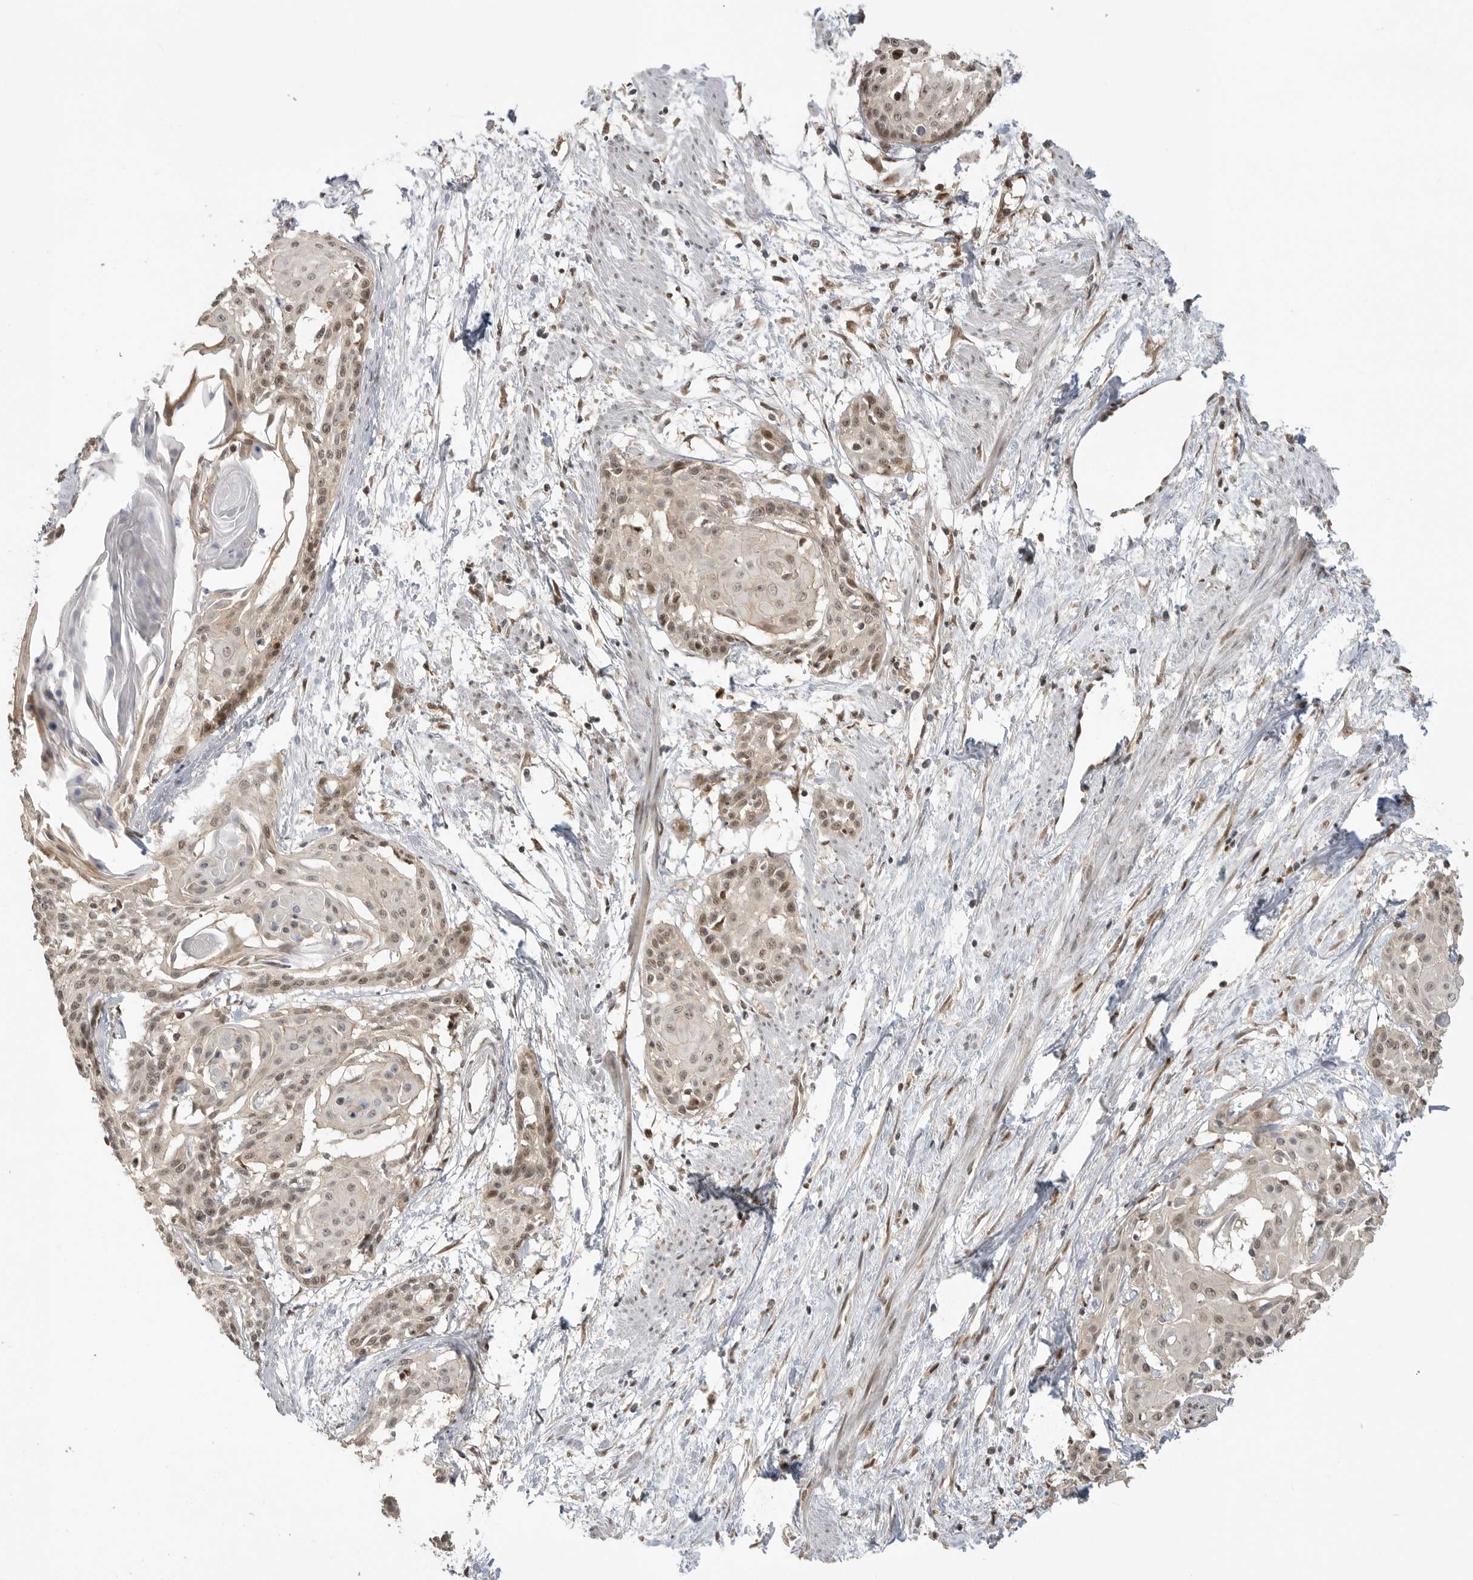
{"staining": {"intensity": "weak", "quantity": ">75%", "location": "cytoplasmic/membranous"}, "tissue": "cervical cancer", "cell_type": "Tumor cells", "image_type": "cancer", "snomed": [{"axis": "morphology", "description": "Squamous cell carcinoma, NOS"}, {"axis": "topography", "description": "Cervix"}], "caption": "The histopathology image demonstrates immunohistochemical staining of cervical squamous cell carcinoma. There is weak cytoplasmic/membranous expression is present in approximately >75% of tumor cells. (IHC, brightfield microscopy, high magnification).", "gene": "ALKAL1", "patient": {"sex": "female", "age": 57}}